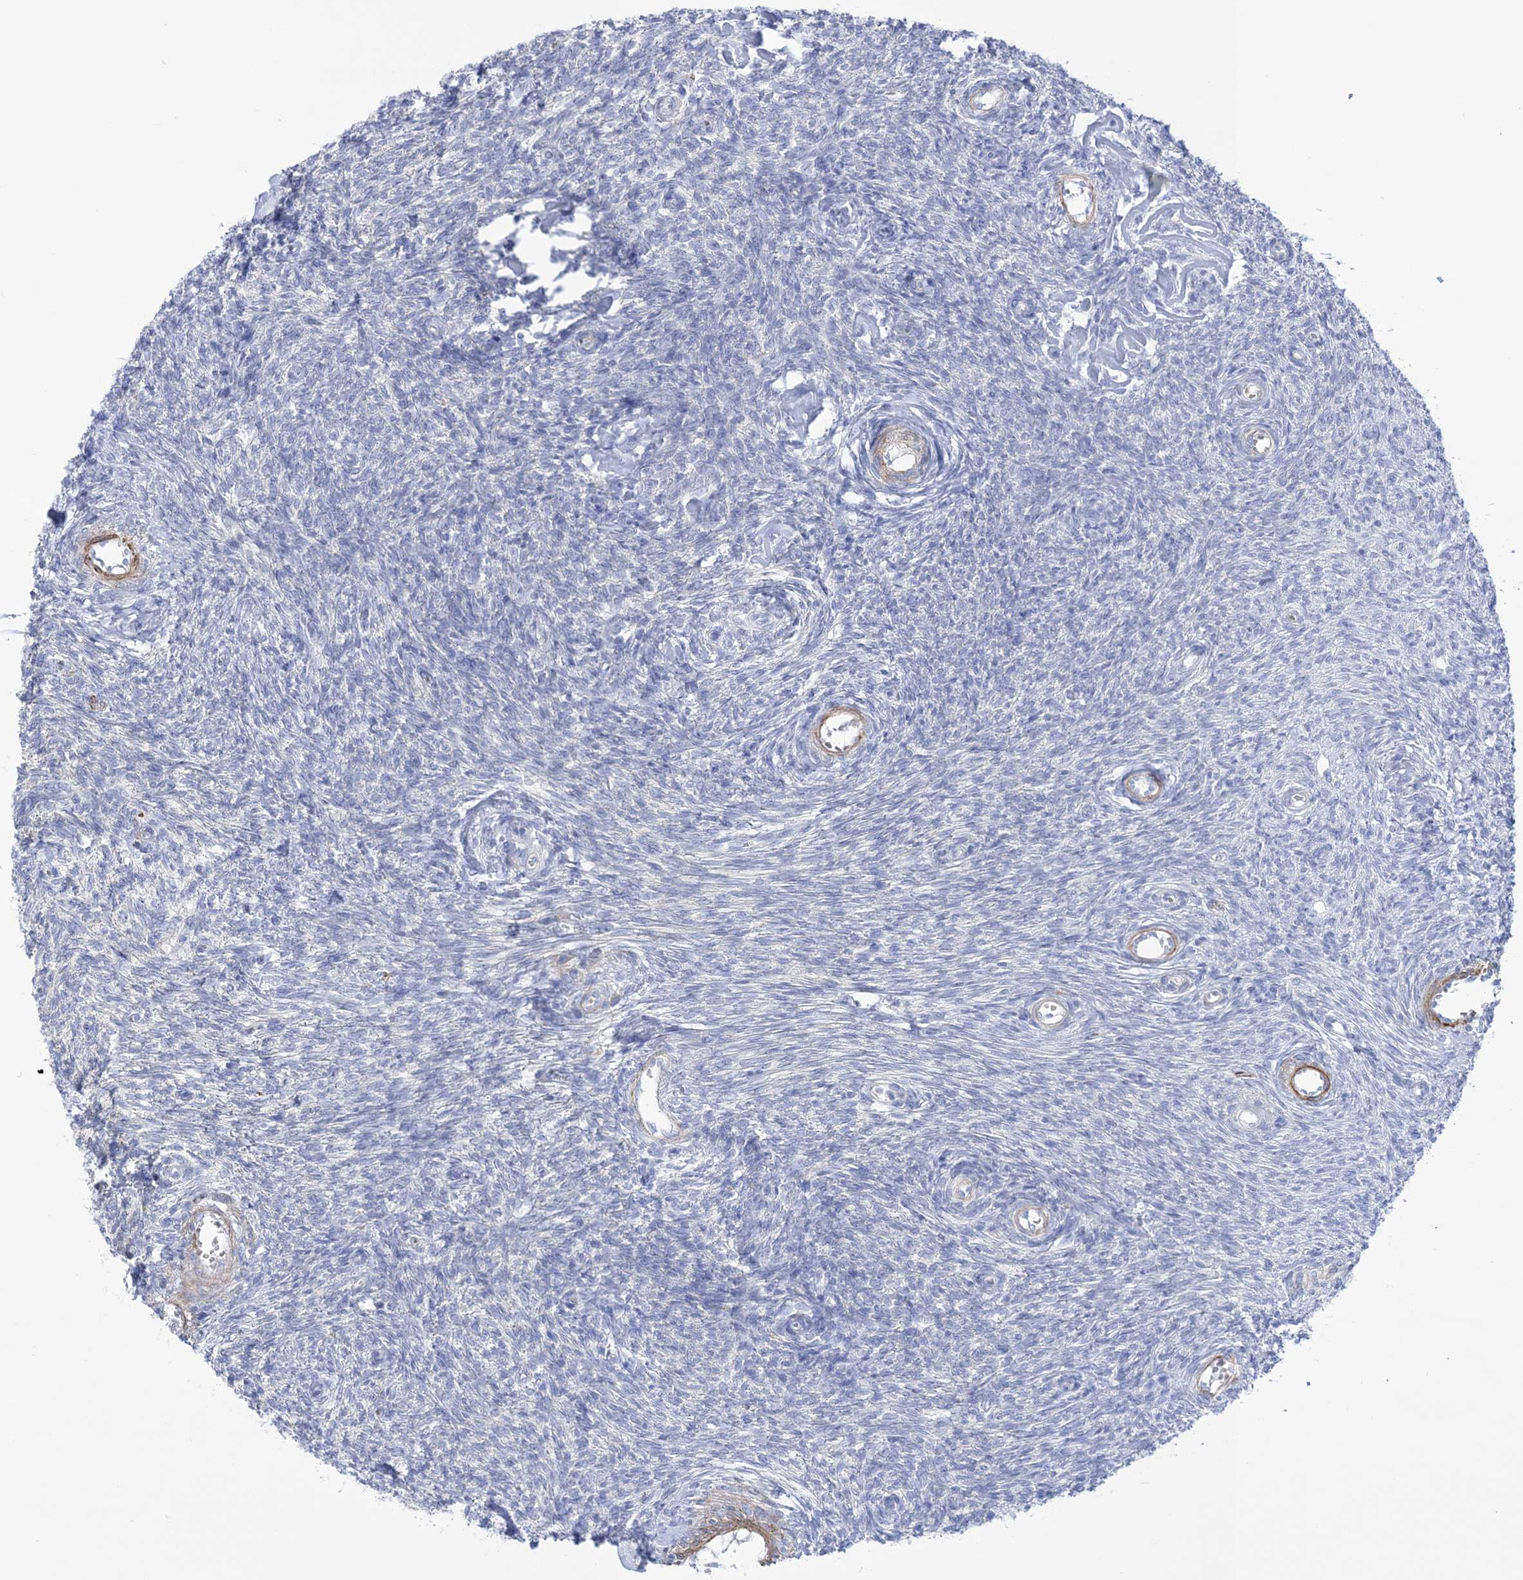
{"staining": {"intensity": "negative", "quantity": "none", "location": "none"}, "tissue": "ovary", "cell_type": "Ovarian stroma cells", "image_type": "normal", "snomed": [{"axis": "morphology", "description": "Normal tissue, NOS"}, {"axis": "topography", "description": "Ovary"}], "caption": "Immunohistochemical staining of benign ovary exhibits no significant expression in ovarian stroma cells. Nuclei are stained in blue.", "gene": "WDR74", "patient": {"sex": "female", "age": 44}}